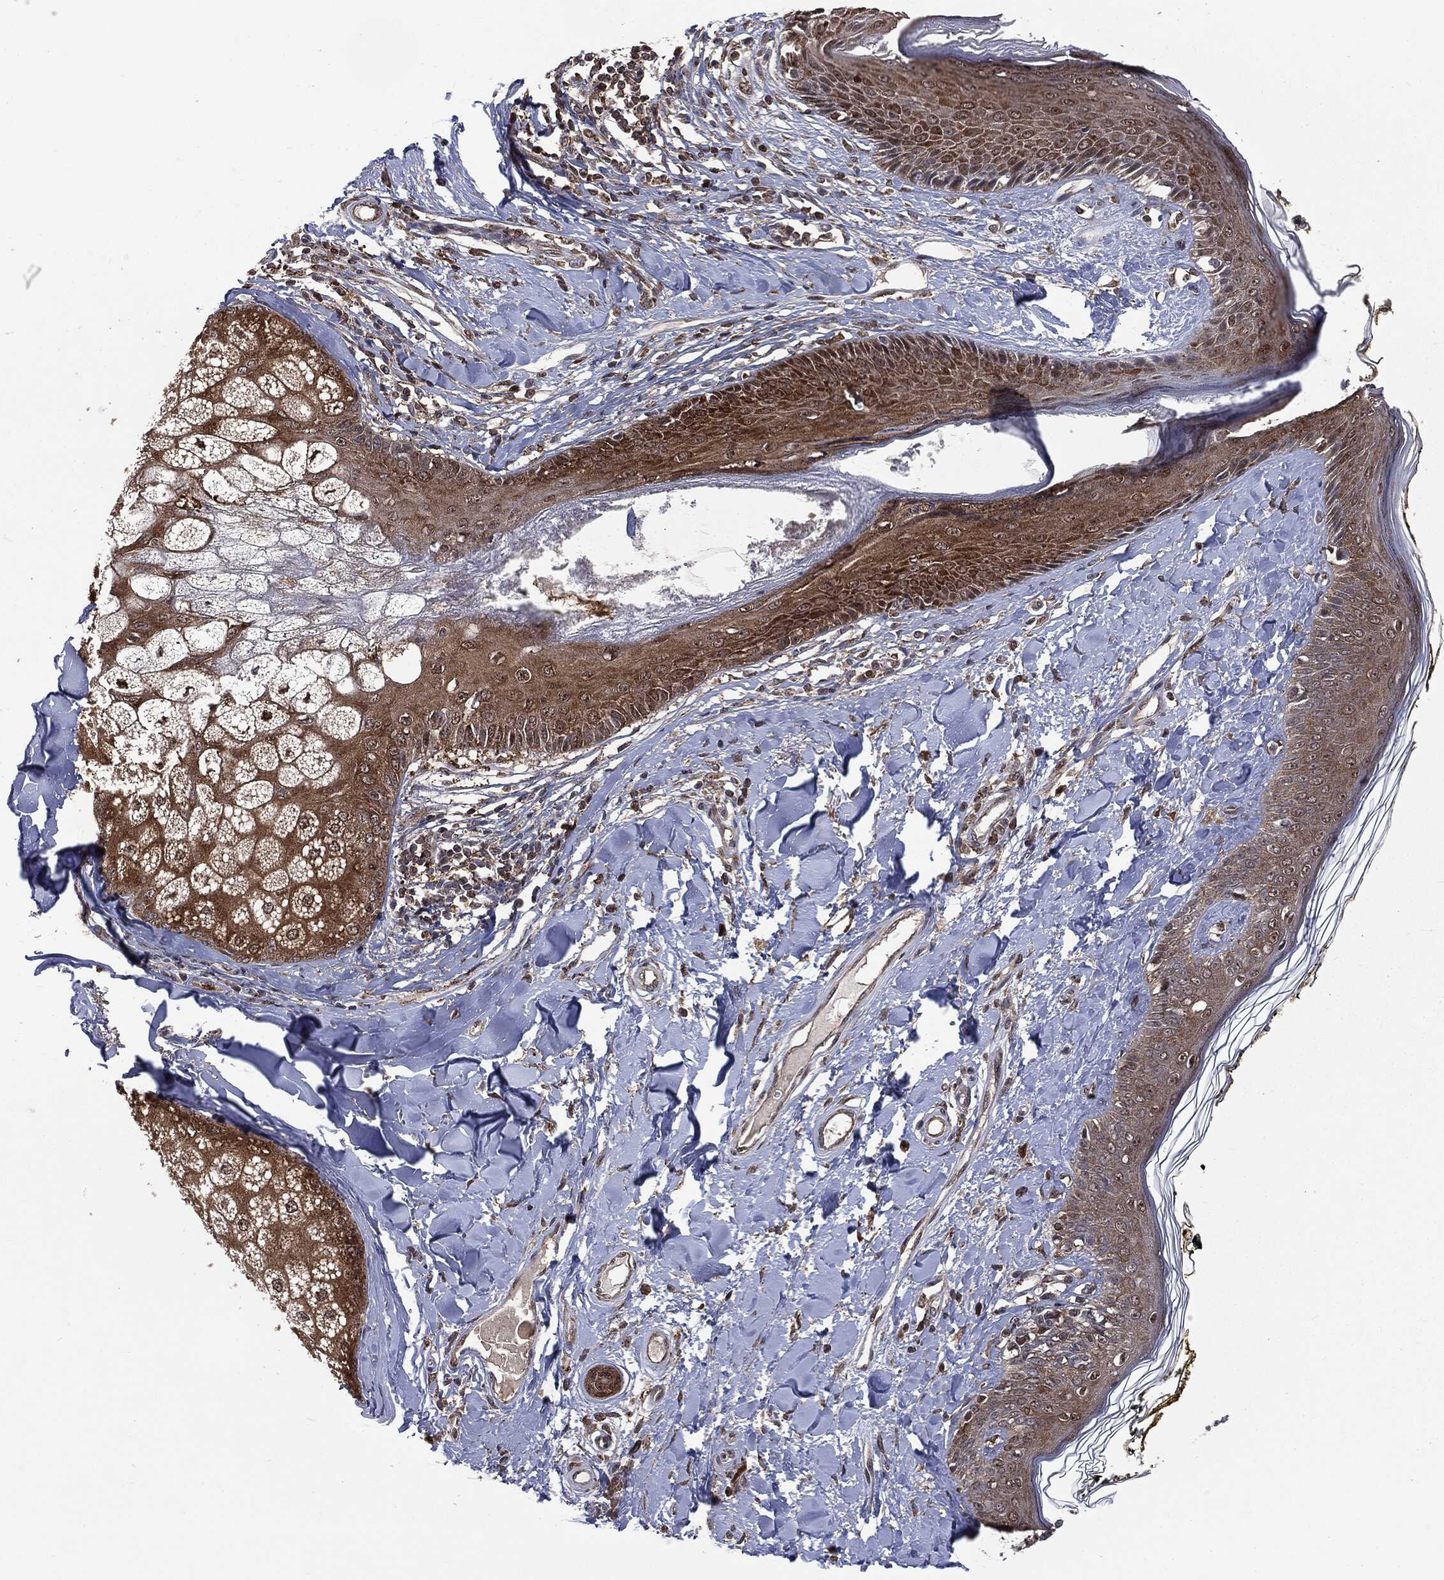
{"staining": {"intensity": "negative", "quantity": "none", "location": "none"}, "tissue": "skin", "cell_type": "Fibroblasts", "image_type": "normal", "snomed": [{"axis": "morphology", "description": "Normal tissue, NOS"}, {"axis": "topography", "description": "Skin"}], "caption": "A high-resolution image shows IHC staining of benign skin, which exhibits no significant expression in fibroblasts. Nuclei are stained in blue.", "gene": "GPI", "patient": {"sex": "male", "age": 76}}